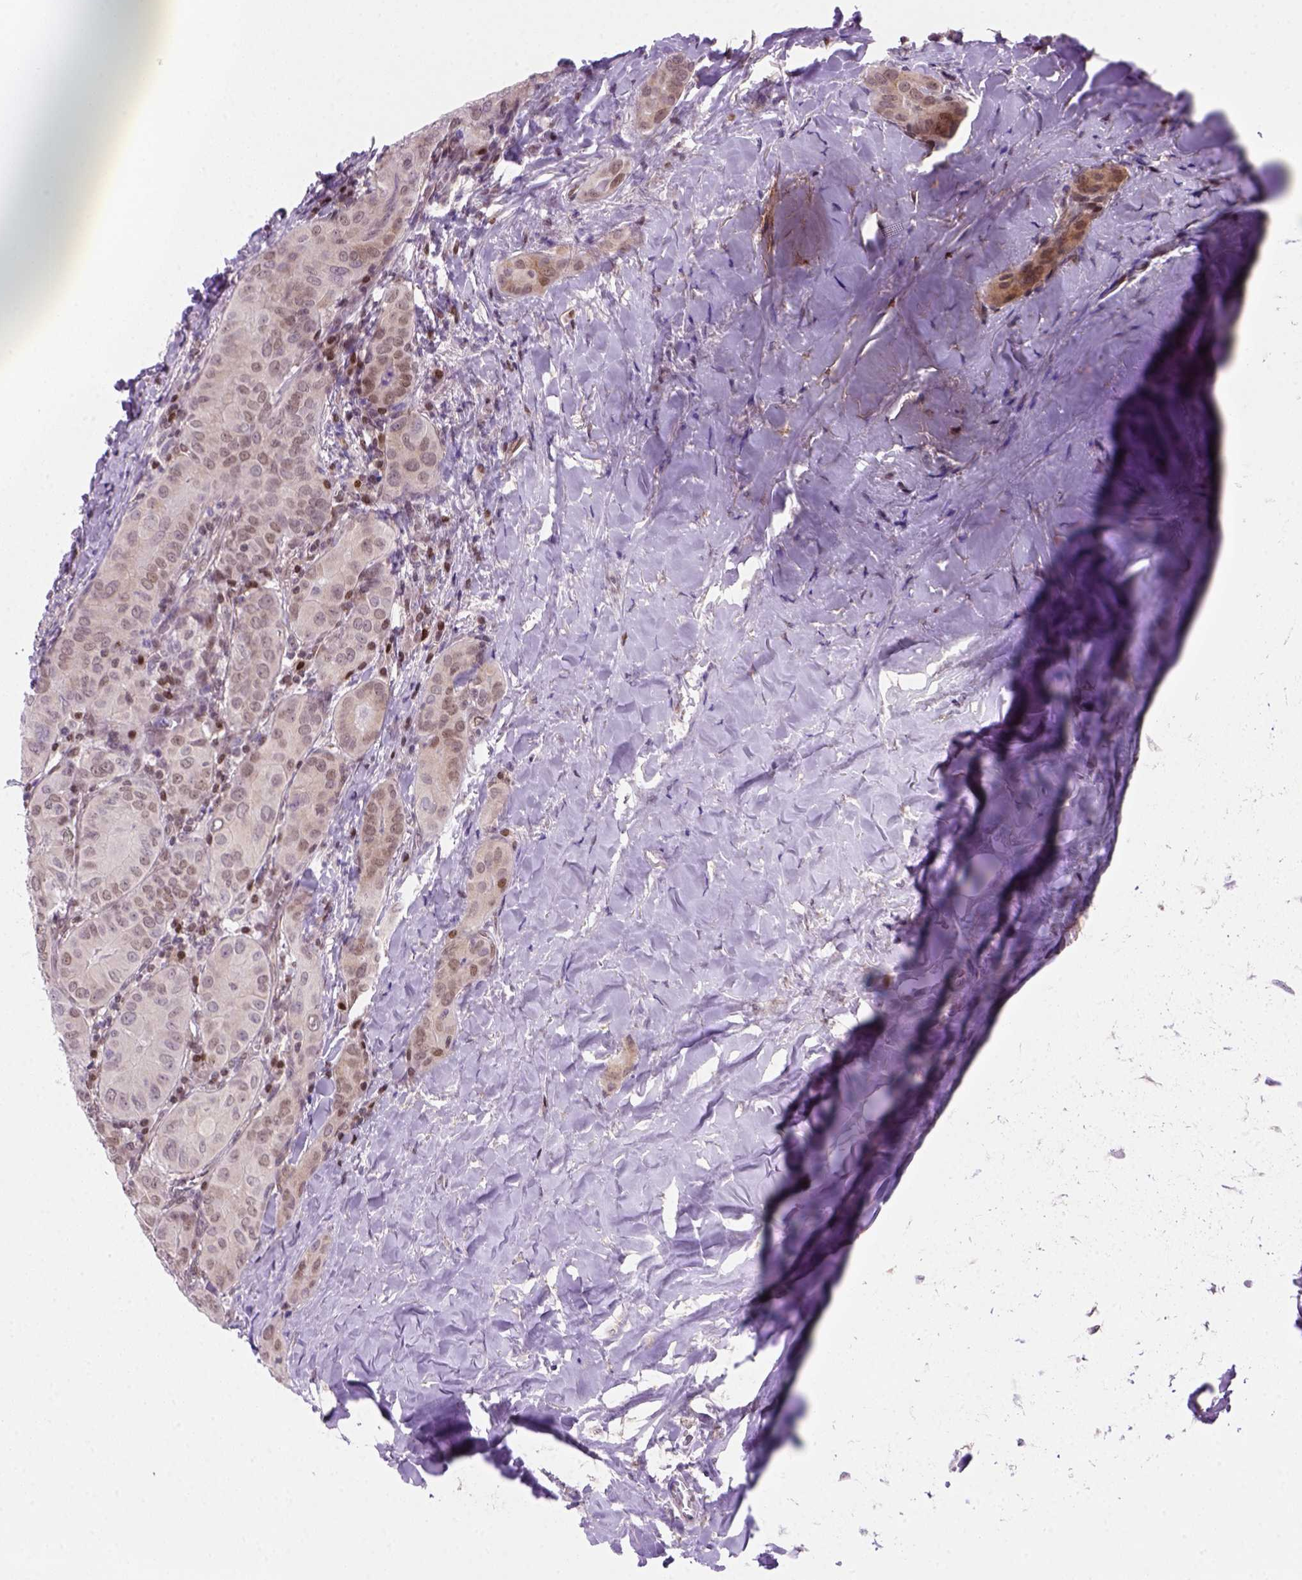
{"staining": {"intensity": "weak", "quantity": "<25%", "location": "nuclear"}, "tissue": "thyroid cancer", "cell_type": "Tumor cells", "image_type": "cancer", "snomed": [{"axis": "morphology", "description": "Papillary adenocarcinoma, NOS"}, {"axis": "topography", "description": "Thyroid gland"}], "caption": "A high-resolution micrograph shows immunohistochemistry (IHC) staining of thyroid cancer, which demonstrates no significant staining in tumor cells. Nuclei are stained in blue.", "gene": "MGMT", "patient": {"sex": "female", "age": 37}}